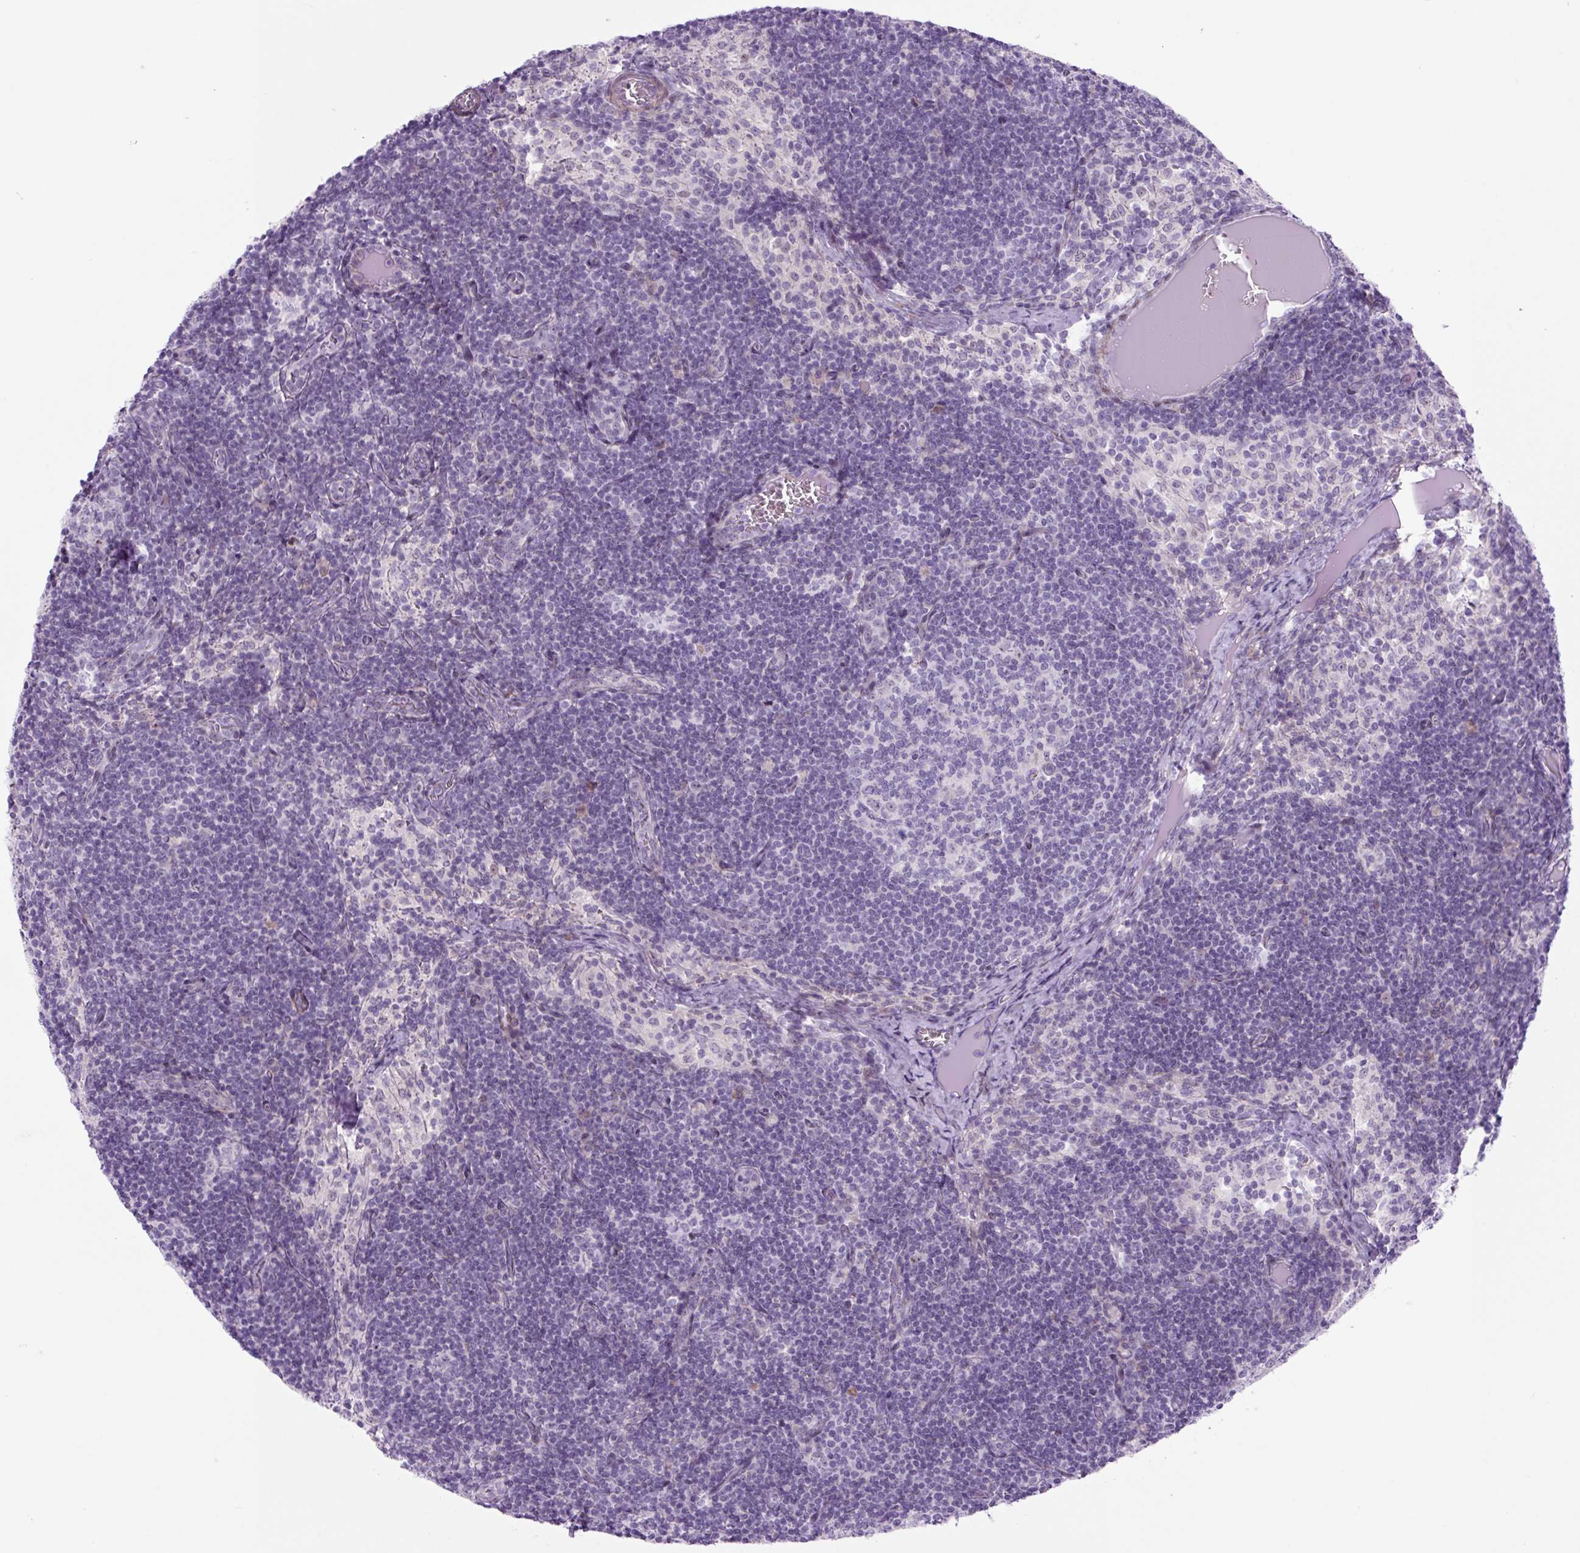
{"staining": {"intensity": "negative", "quantity": "none", "location": "none"}, "tissue": "lymph node", "cell_type": "Germinal center cells", "image_type": "normal", "snomed": [{"axis": "morphology", "description": "Normal tissue, NOS"}, {"axis": "topography", "description": "Lymph node"}], "caption": "Immunohistochemical staining of unremarkable lymph node shows no significant staining in germinal center cells.", "gene": "RRS1", "patient": {"sex": "female", "age": 31}}